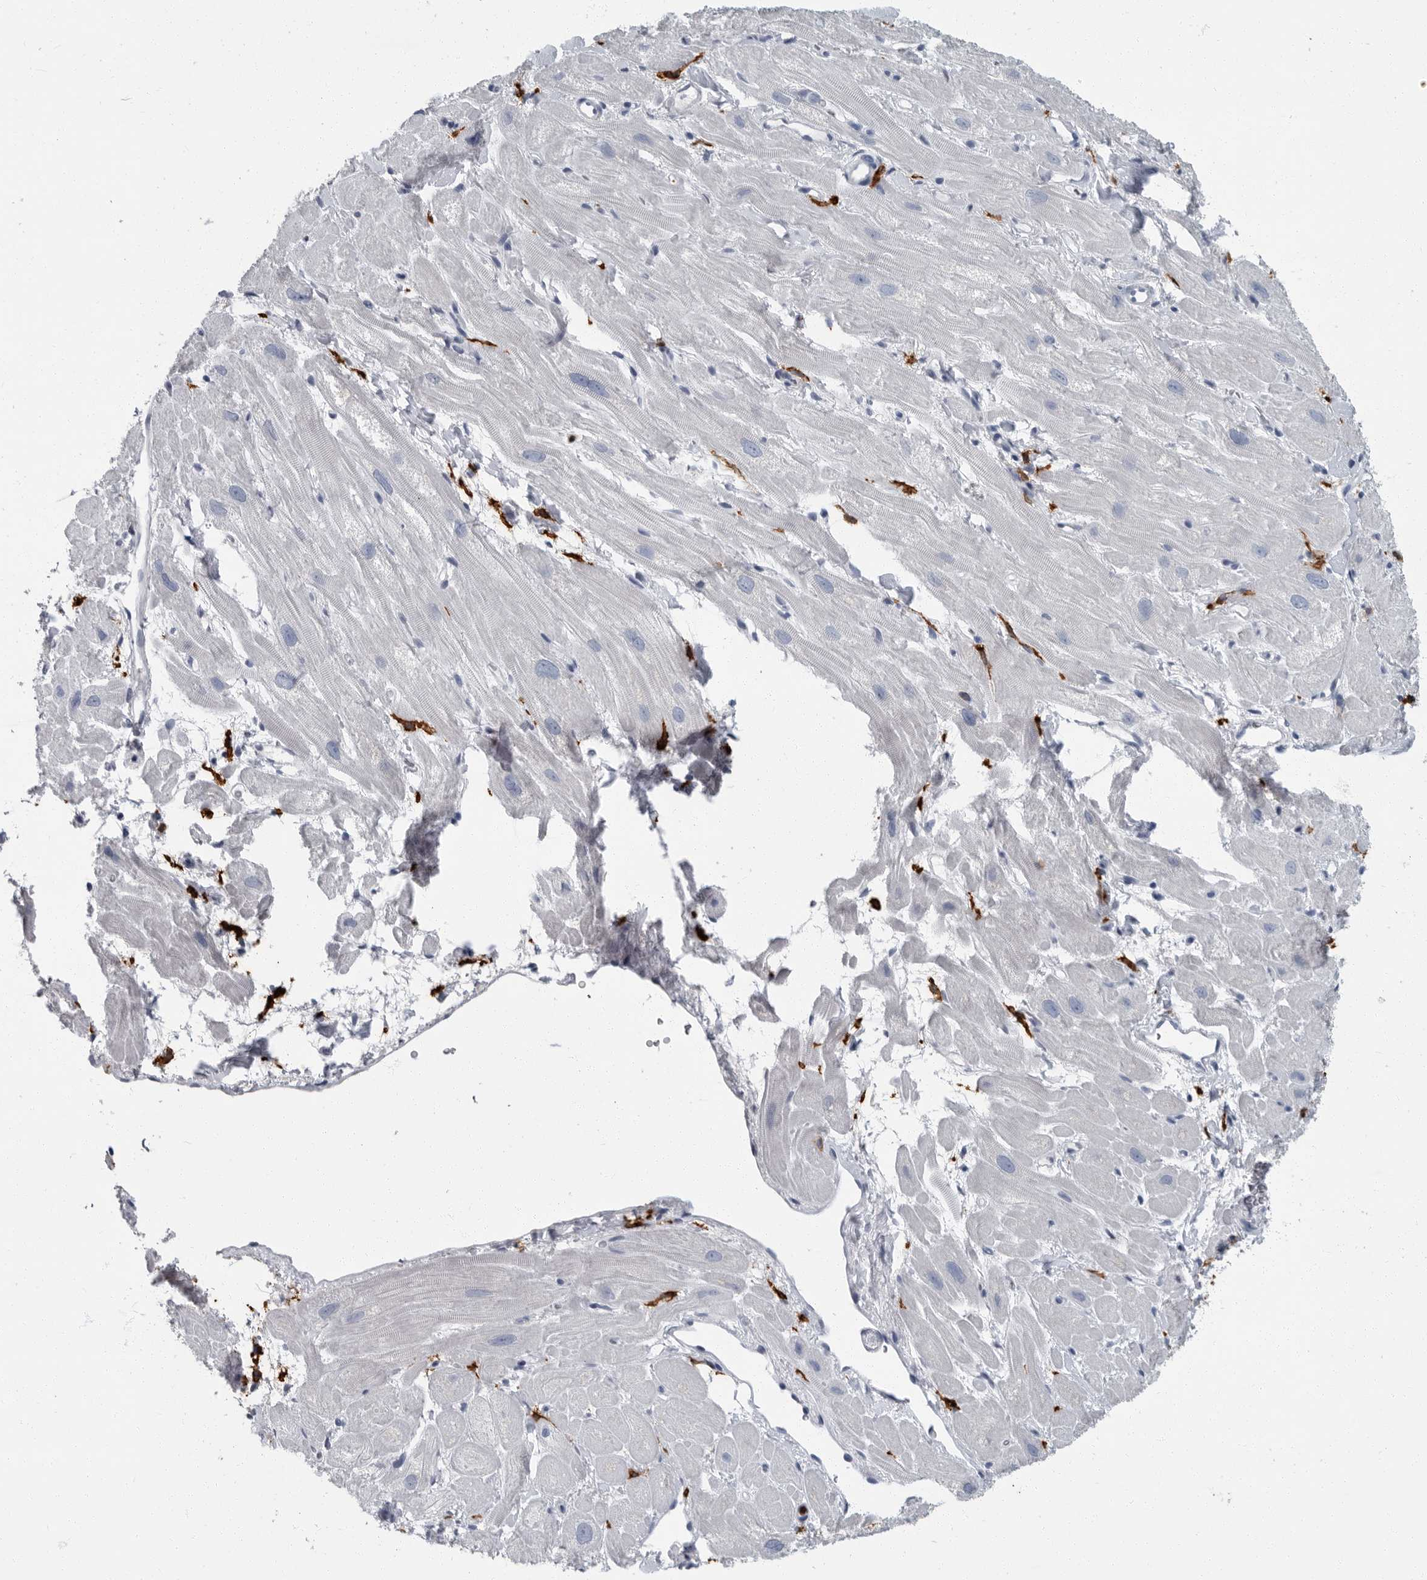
{"staining": {"intensity": "negative", "quantity": "none", "location": "none"}, "tissue": "heart muscle", "cell_type": "Cardiomyocytes", "image_type": "normal", "snomed": [{"axis": "morphology", "description": "Normal tissue, NOS"}, {"axis": "topography", "description": "Heart"}], "caption": "IHC micrograph of benign heart muscle stained for a protein (brown), which displays no expression in cardiomyocytes.", "gene": "FCER1G", "patient": {"sex": "male", "age": 49}}